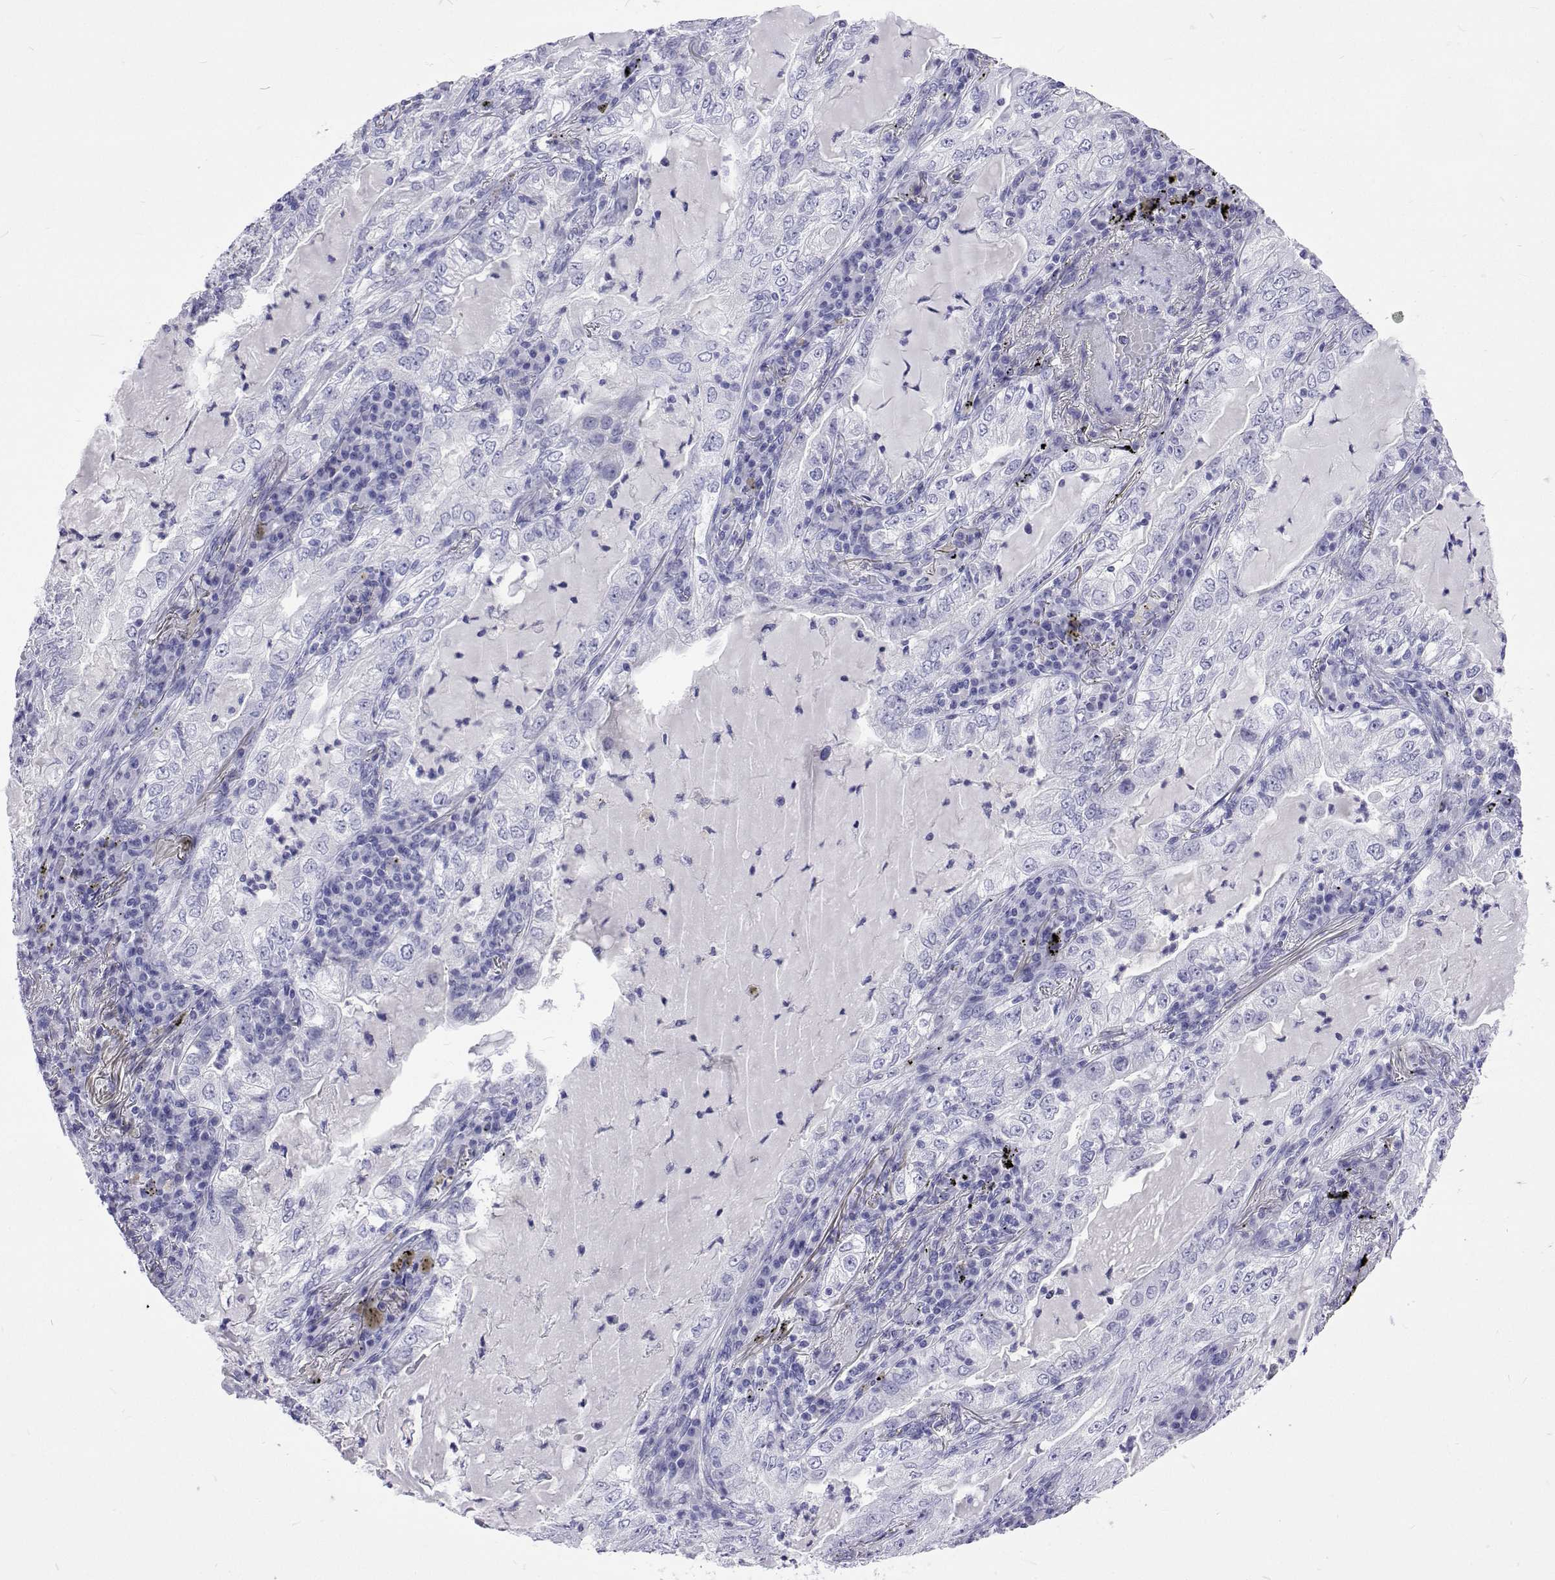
{"staining": {"intensity": "negative", "quantity": "none", "location": "none"}, "tissue": "lung cancer", "cell_type": "Tumor cells", "image_type": "cancer", "snomed": [{"axis": "morphology", "description": "Adenocarcinoma, NOS"}, {"axis": "topography", "description": "Lung"}], "caption": "Immunohistochemical staining of lung adenocarcinoma demonstrates no significant staining in tumor cells.", "gene": "UMODL1", "patient": {"sex": "female", "age": 73}}